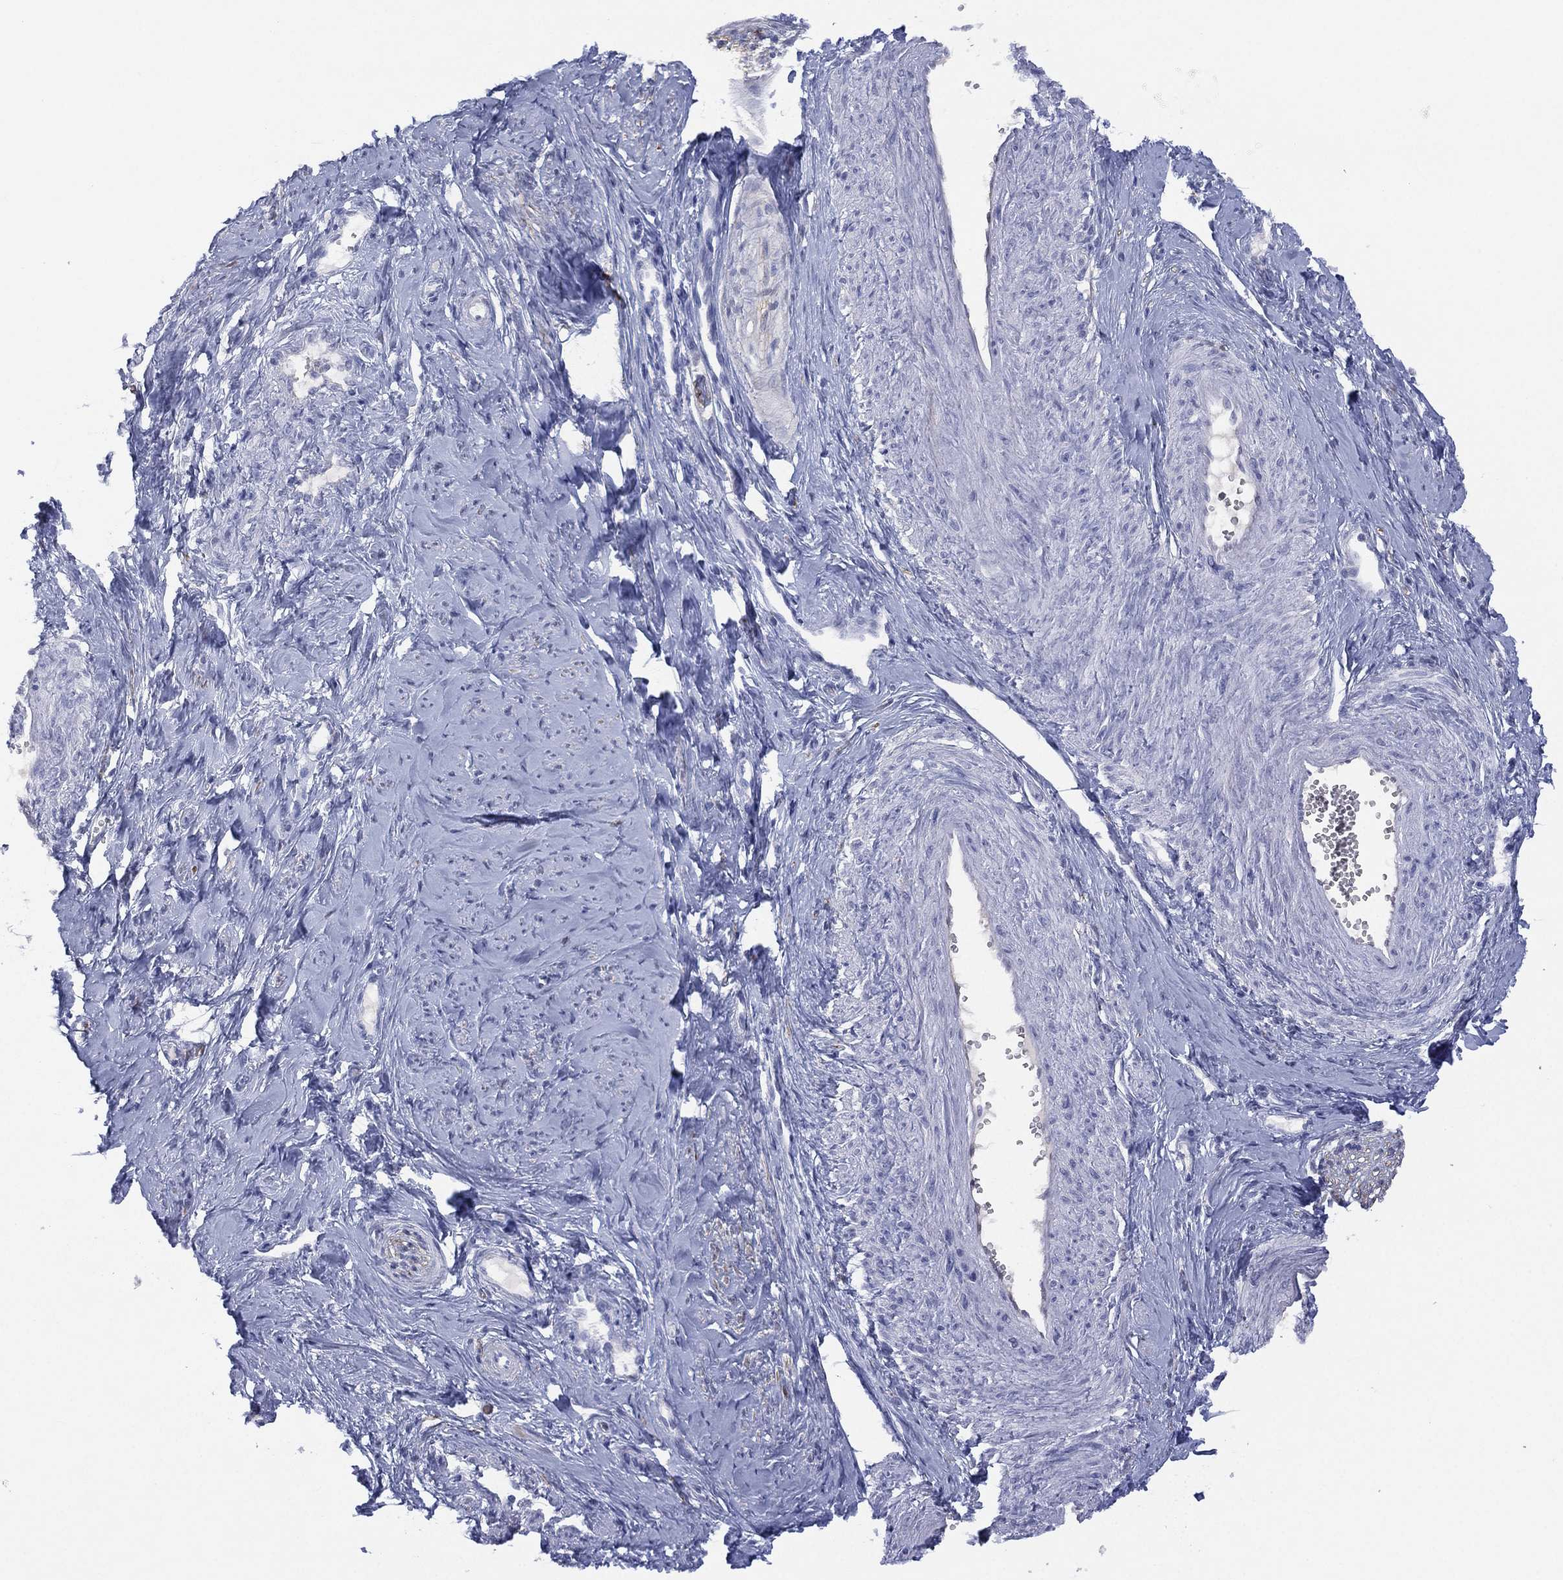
{"staining": {"intensity": "negative", "quantity": "none", "location": "none"}, "tissue": "smooth muscle", "cell_type": "Smooth muscle cells", "image_type": "normal", "snomed": [{"axis": "morphology", "description": "Normal tissue, NOS"}, {"axis": "topography", "description": "Smooth muscle"}], "caption": "A high-resolution histopathology image shows immunohistochemistry staining of unremarkable smooth muscle, which demonstrates no significant expression in smooth muscle cells. (DAB (3,3'-diaminobenzidine) immunohistochemistry (IHC) visualized using brightfield microscopy, high magnification).", "gene": "DDAH1", "patient": {"sex": "female", "age": 48}}